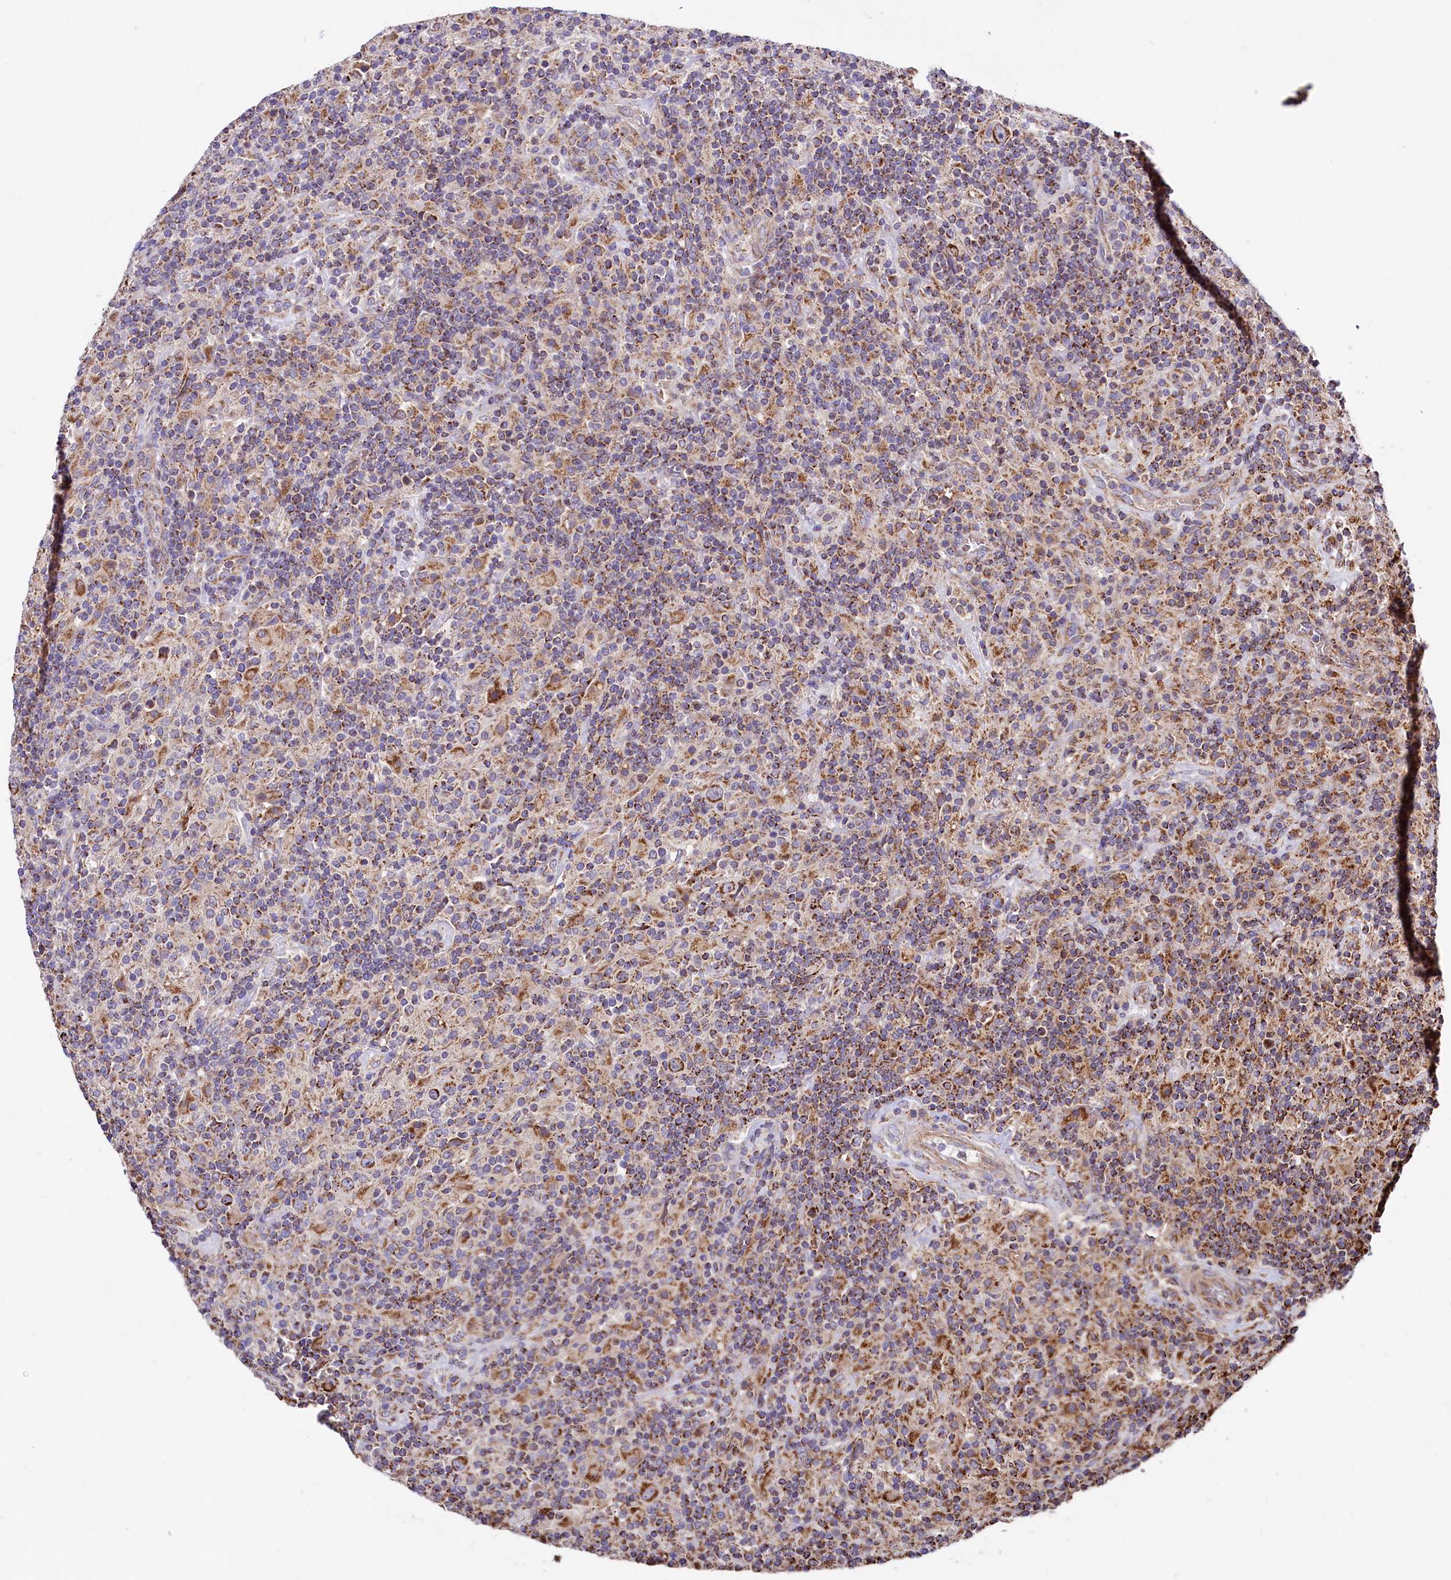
{"staining": {"intensity": "moderate", "quantity": ">75%", "location": "cytoplasmic/membranous"}, "tissue": "lymphoma", "cell_type": "Tumor cells", "image_type": "cancer", "snomed": [{"axis": "morphology", "description": "Hodgkin's disease, NOS"}, {"axis": "topography", "description": "Lymph node"}], "caption": "Tumor cells reveal medium levels of moderate cytoplasmic/membranous positivity in approximately >75% of cells in human Hodgkin's disease. The protein is shown in brown color, while the nuclei are stained blue.", "gene": "STARD5", "patient": {"sex": "male", "age": 70}}